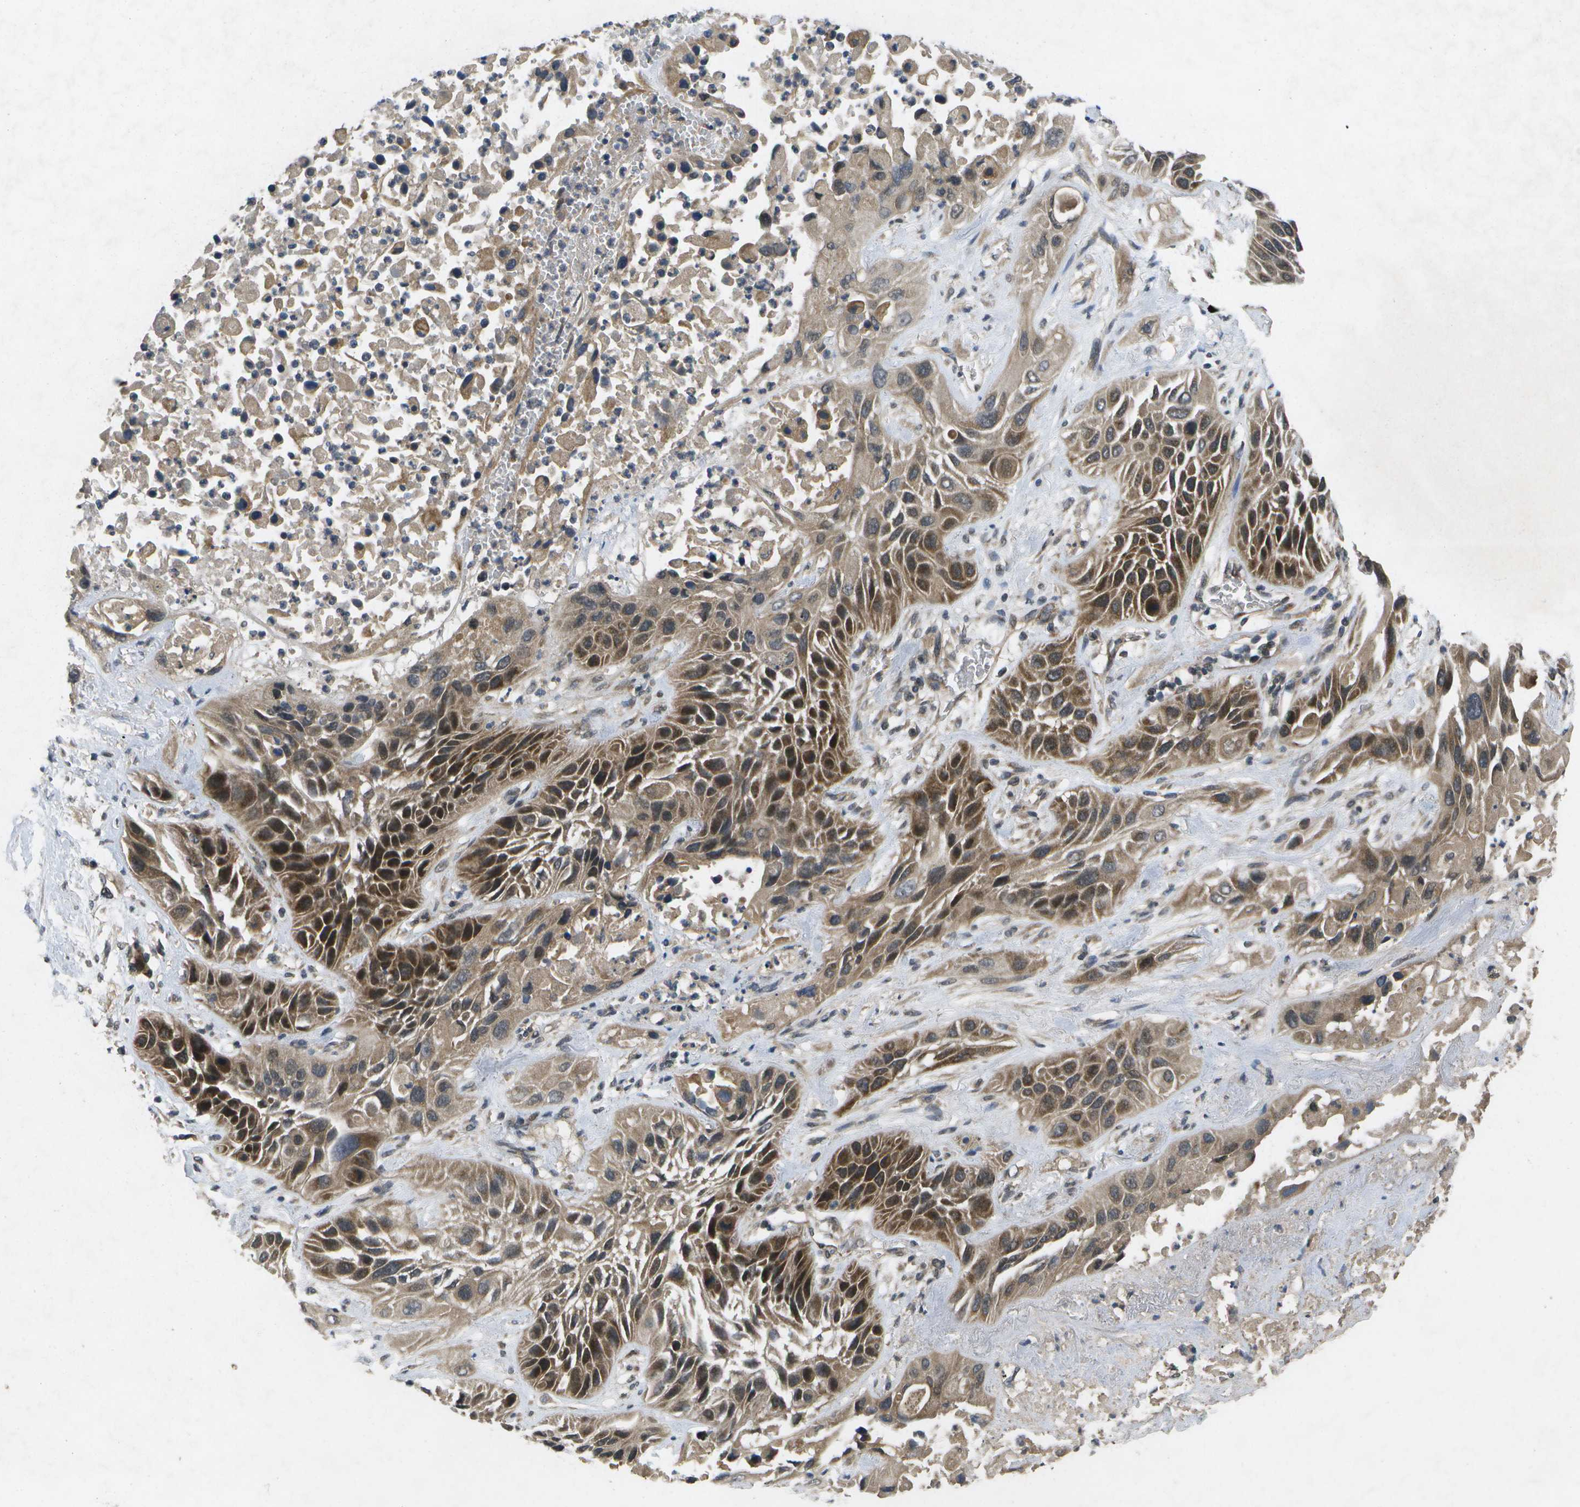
{"staining": {"intensity": "moderate", "quantity": ">75%", "location": "cytoplasmic/membranous"}, "tissue": "lung cancer", "cell_type": "Tumor cells", "image_type": "cancer", "snomed": [{"axis": "morphology", "description": "Squamous cell carcinoma, NOS"}, {"axis": "topography", "description": "Lung"}], "caption": "Tumor cells demonstrate moderate cytoplasmic/membranous expression in about >75% of cells in lung cancer (squamous cell carcinoma).", "gene": "ALAS1", "patient": {"sex": "female", "age": 76}}